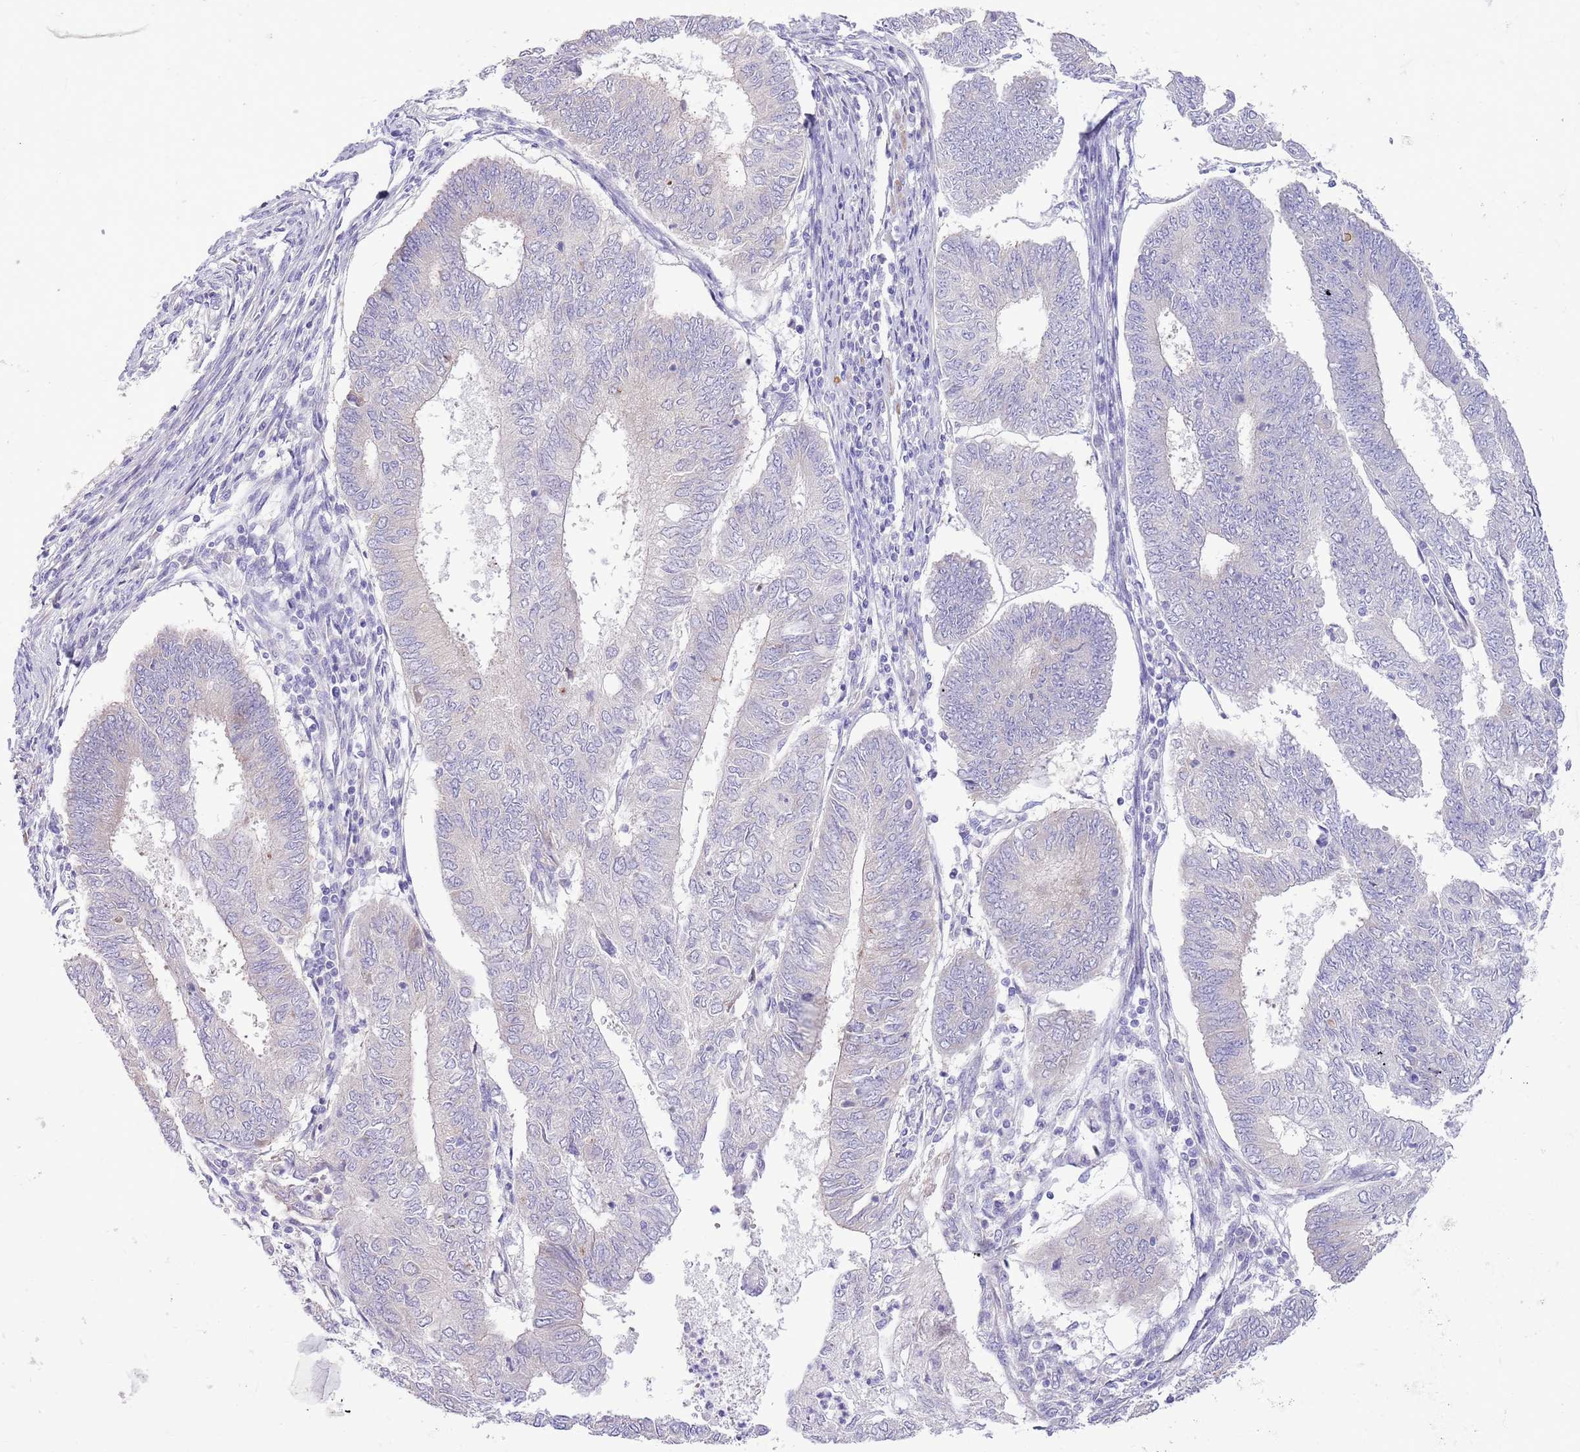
{"staining": {"intensity": "negative", "quantity": "none", "location": "none"}, "tissue": "endometrial cancer", "cell_type": "Tumor cells", "image_type": "cancer", "snomed": [{"axis": "morphology", "description": "Adenocarcinoma, NOS"}, {"axis": "topography", "description": "Endometrium"}], "caption": "A histopathology image of human endometrial adenocarcinoma is negative for staining in tumor cells.", "gene": "ZC4H2", "patient": {"sex": "female", "age": 68}}